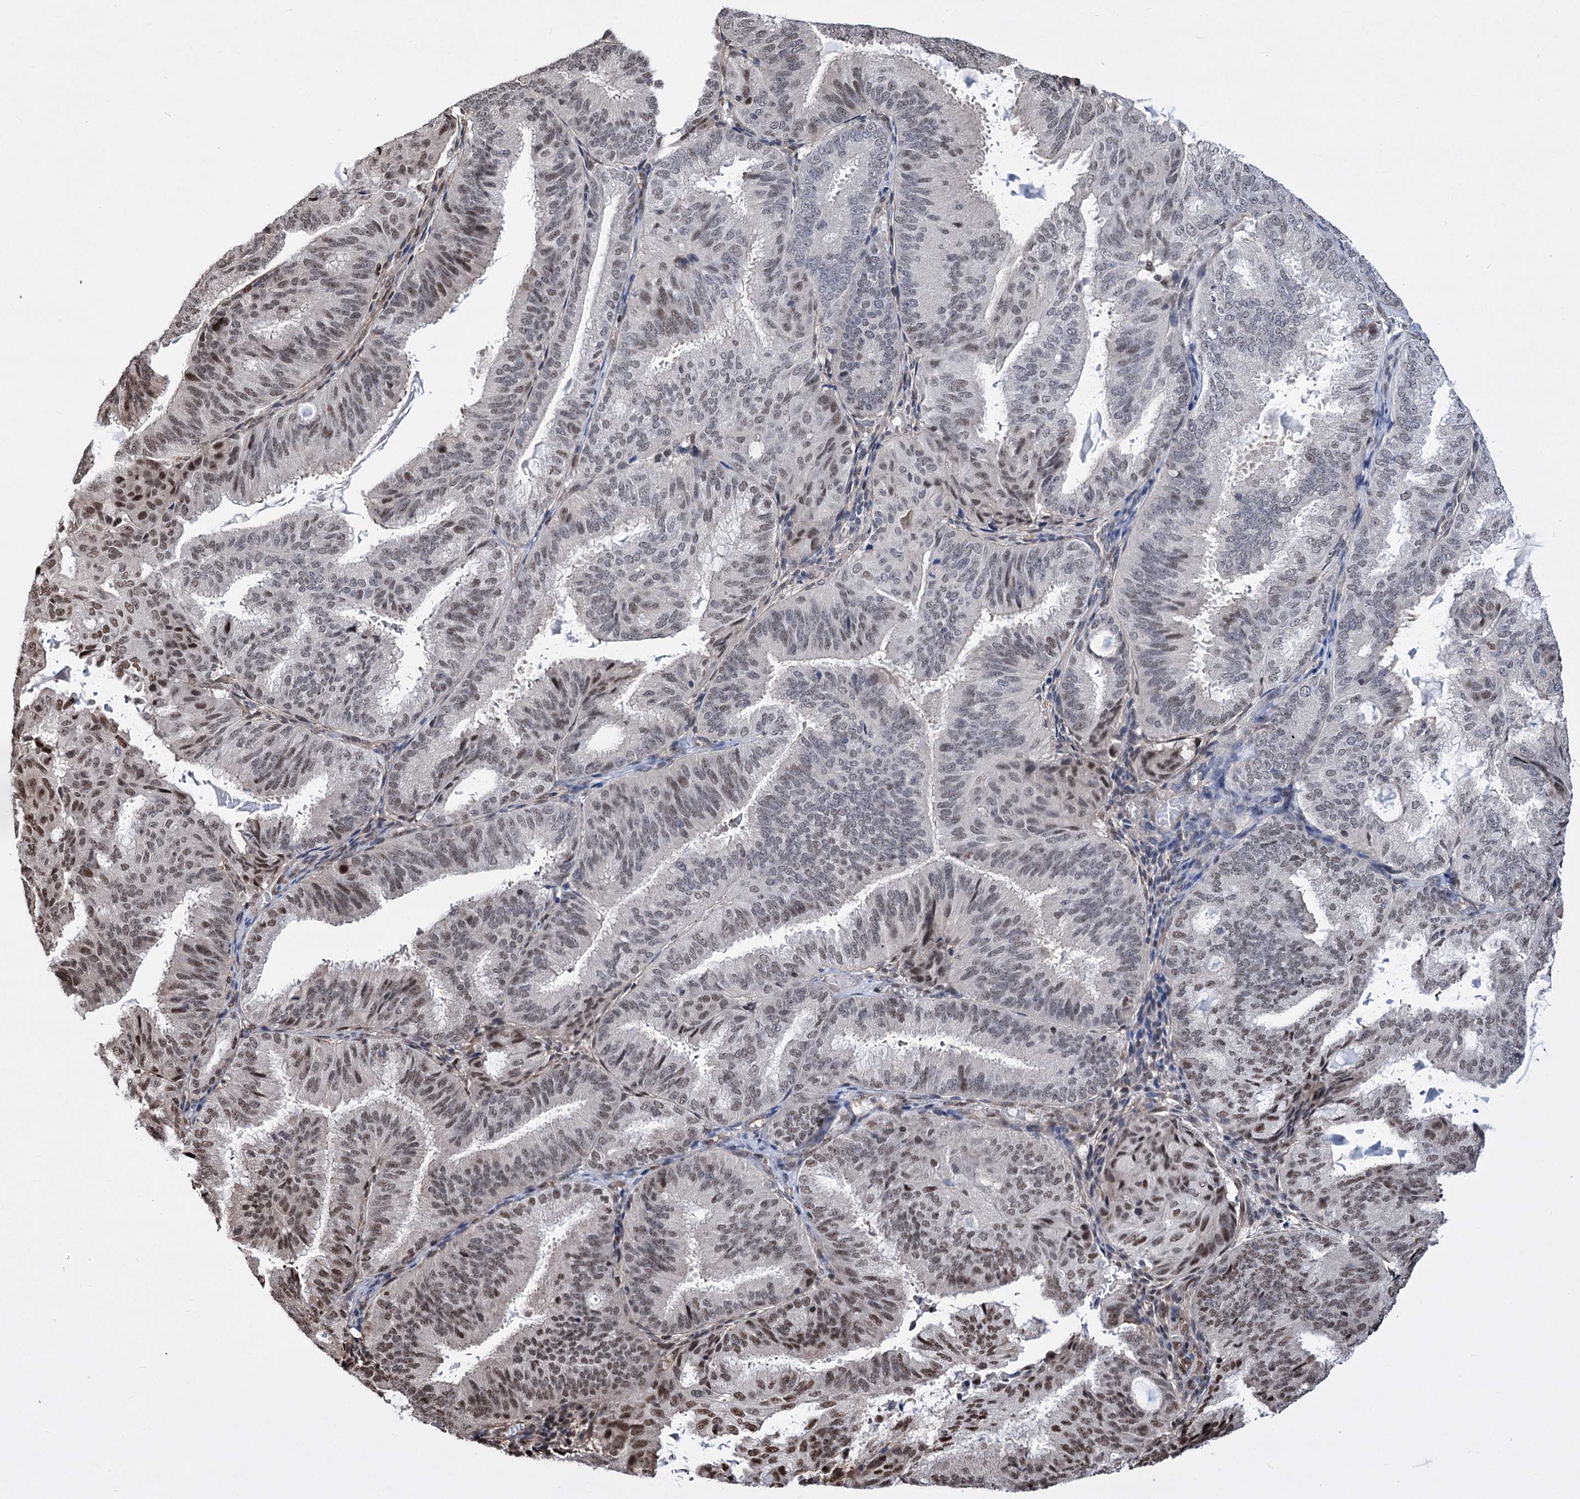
{"staining": {"intensity": "moderate", "quantity": "<25%", "location": "nuclear"}, "tissue": "endometrial cancer", "cell_type": "Tumor cells", "image_type": "cancer", "snomed": [{"axis": "morphology", "description": "Adenocarcinoma, NOS"}, {"axis": "topography", "description": "Endometrium"}], "caption": "The histopathology image displays staining of endometrial cancer (adenocarcinoma), revealing moderate nuclear protein expression (brown color) within tumor cells. (Stains: DAB in brown, nuclei in blue, Microscopy: brightfield microscopy at high magnification).", "gene": "CHMP7", "patient": {"sex": "female", "age": 49}}